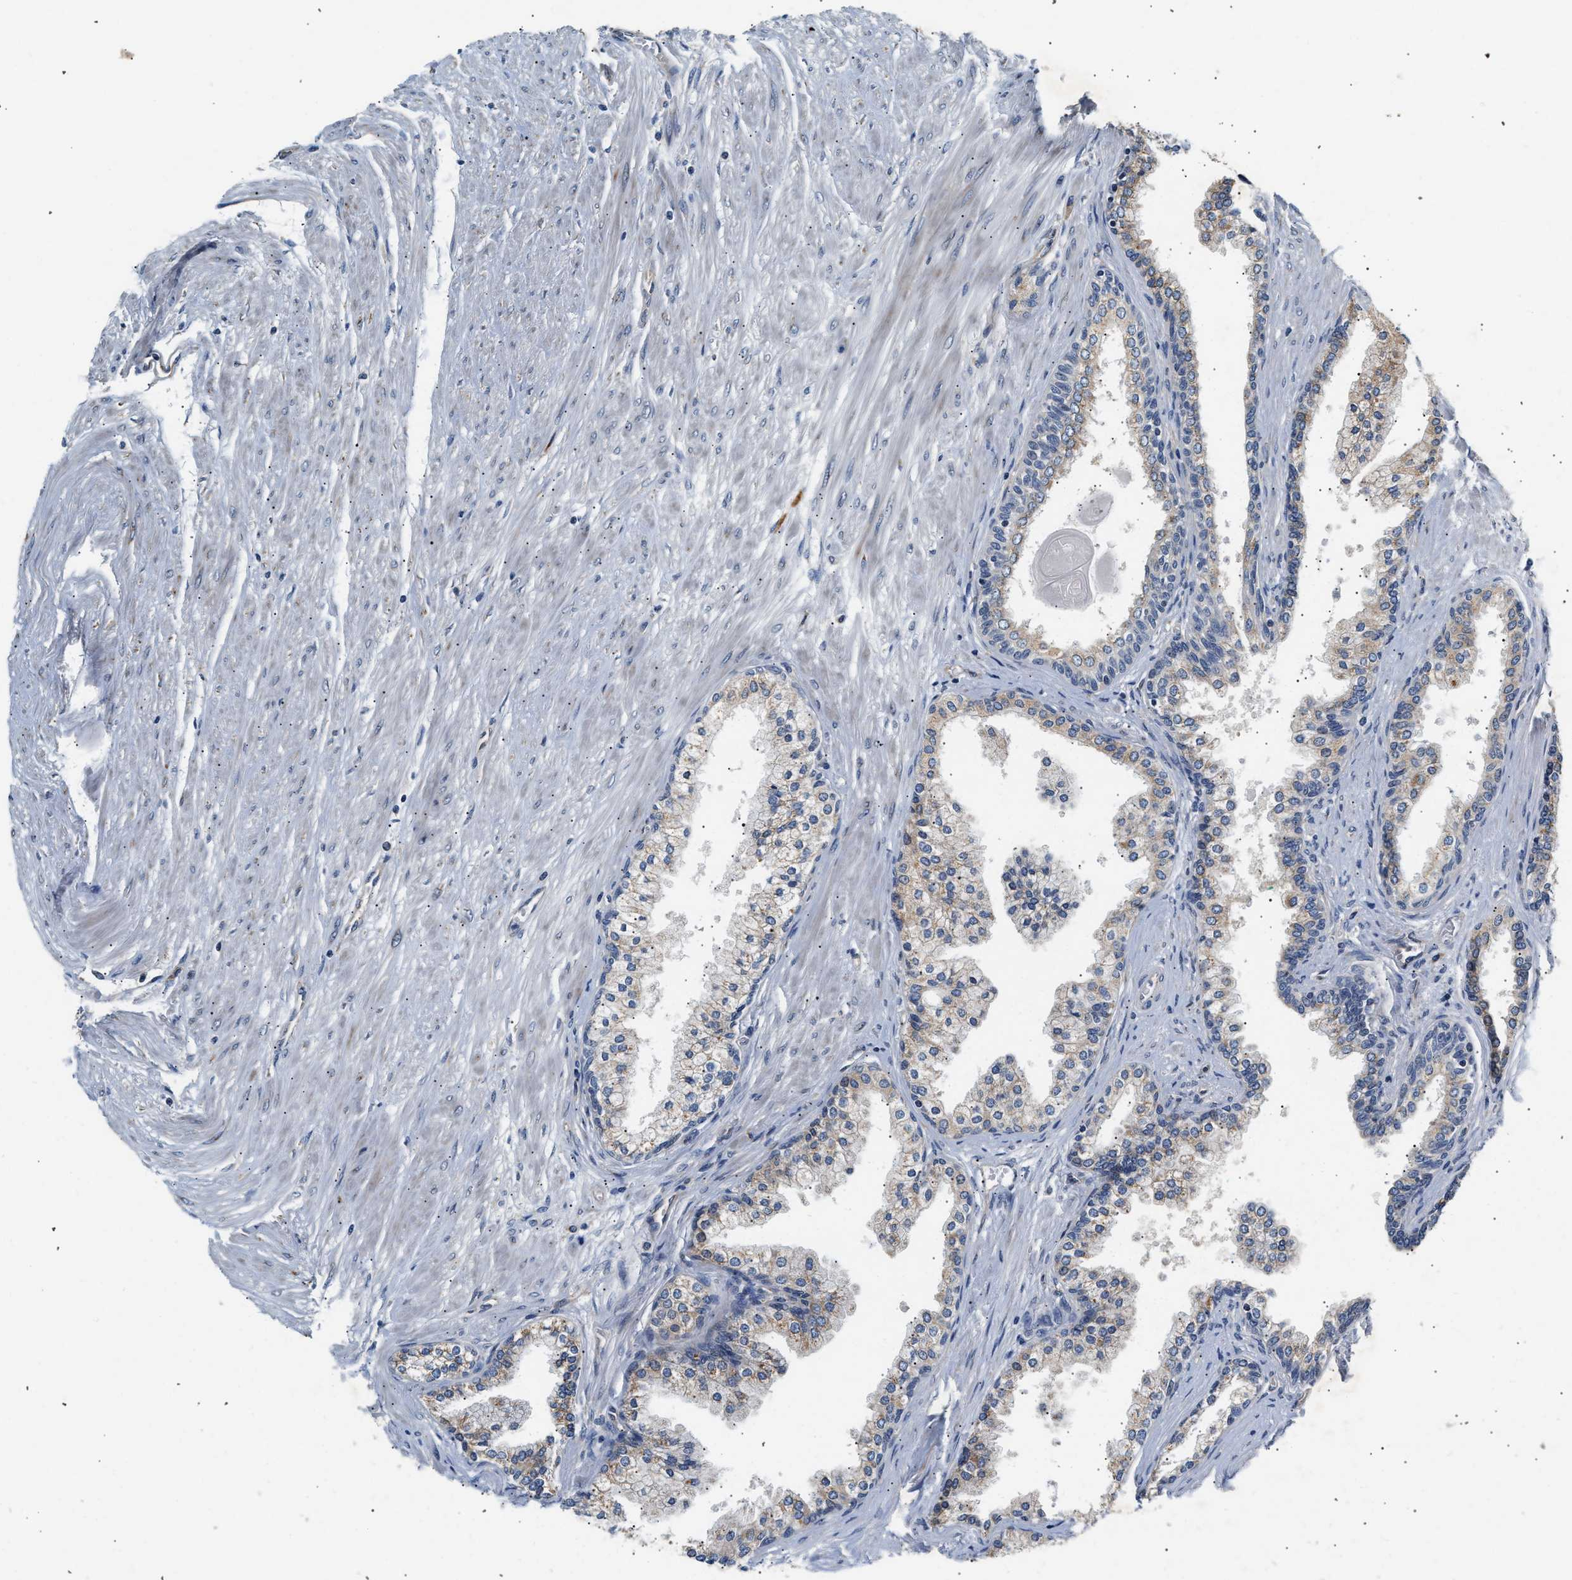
{"staining": {"intensity": "weak", "quantity": "25%-75%", "location": "cytoplasmic/membranous"}, "tissue": "prostate cancer", "cell_type": "Tumor cells", "image_type": "cancer", "snomed": [{"axis": "morphology", "description": "Adenocarcinoma, Low grade"}, {"axis": "topography", "description": "Prostate"}], "caption": "Immunohistochemistry histopathology image of human adenocarcinoma (low-grade) (prostate) stained for a protein (brown), which exhibits low levels of weak cytoplasmic/membranous positivity in approximately 25%-75% of tumor cells.", "gene": "IFT74", "patient": {"sex": "male", "age": 52}}